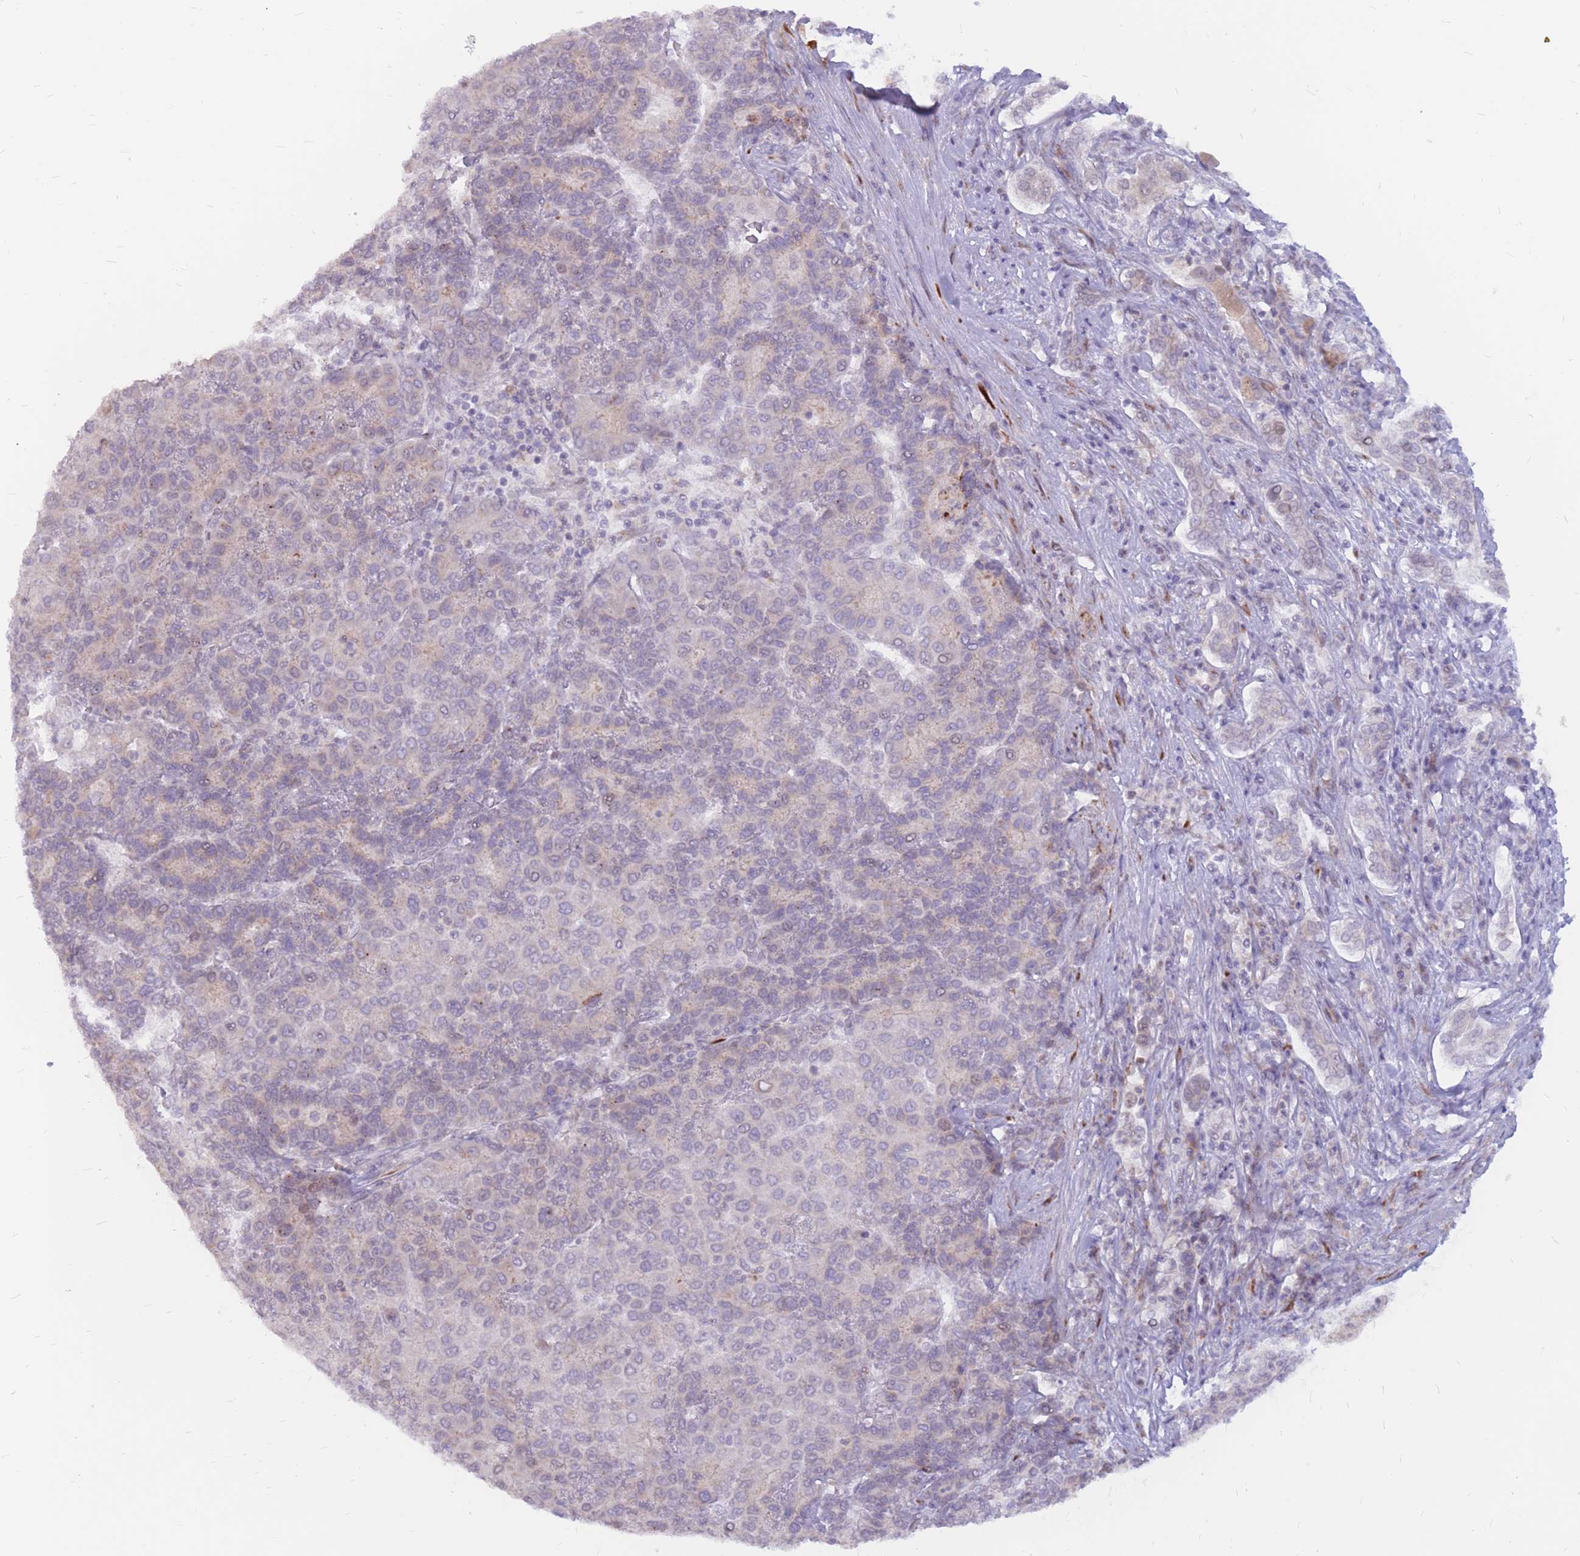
{"staining": {"intensity": "negative", "quantity": "none", "location": "none"}, "tissue": "liver cancer", "cell_type": "Tumor cells", "image_type": "cancer", "snomed": [{"axis": "morphology", "description": "Carcinoma, Hepatocellular, NOS"}, {"axis": "topography", "description": "Liver"}], "caption": "IHC micrograph of neoplastic tissue: liver cancer (hepatocellular carcinoma) stained with DAB reveals no significant protein positivity in tumor cells.", "gene": "ADD2", "patient": {"sex": "male", "age": 65}}